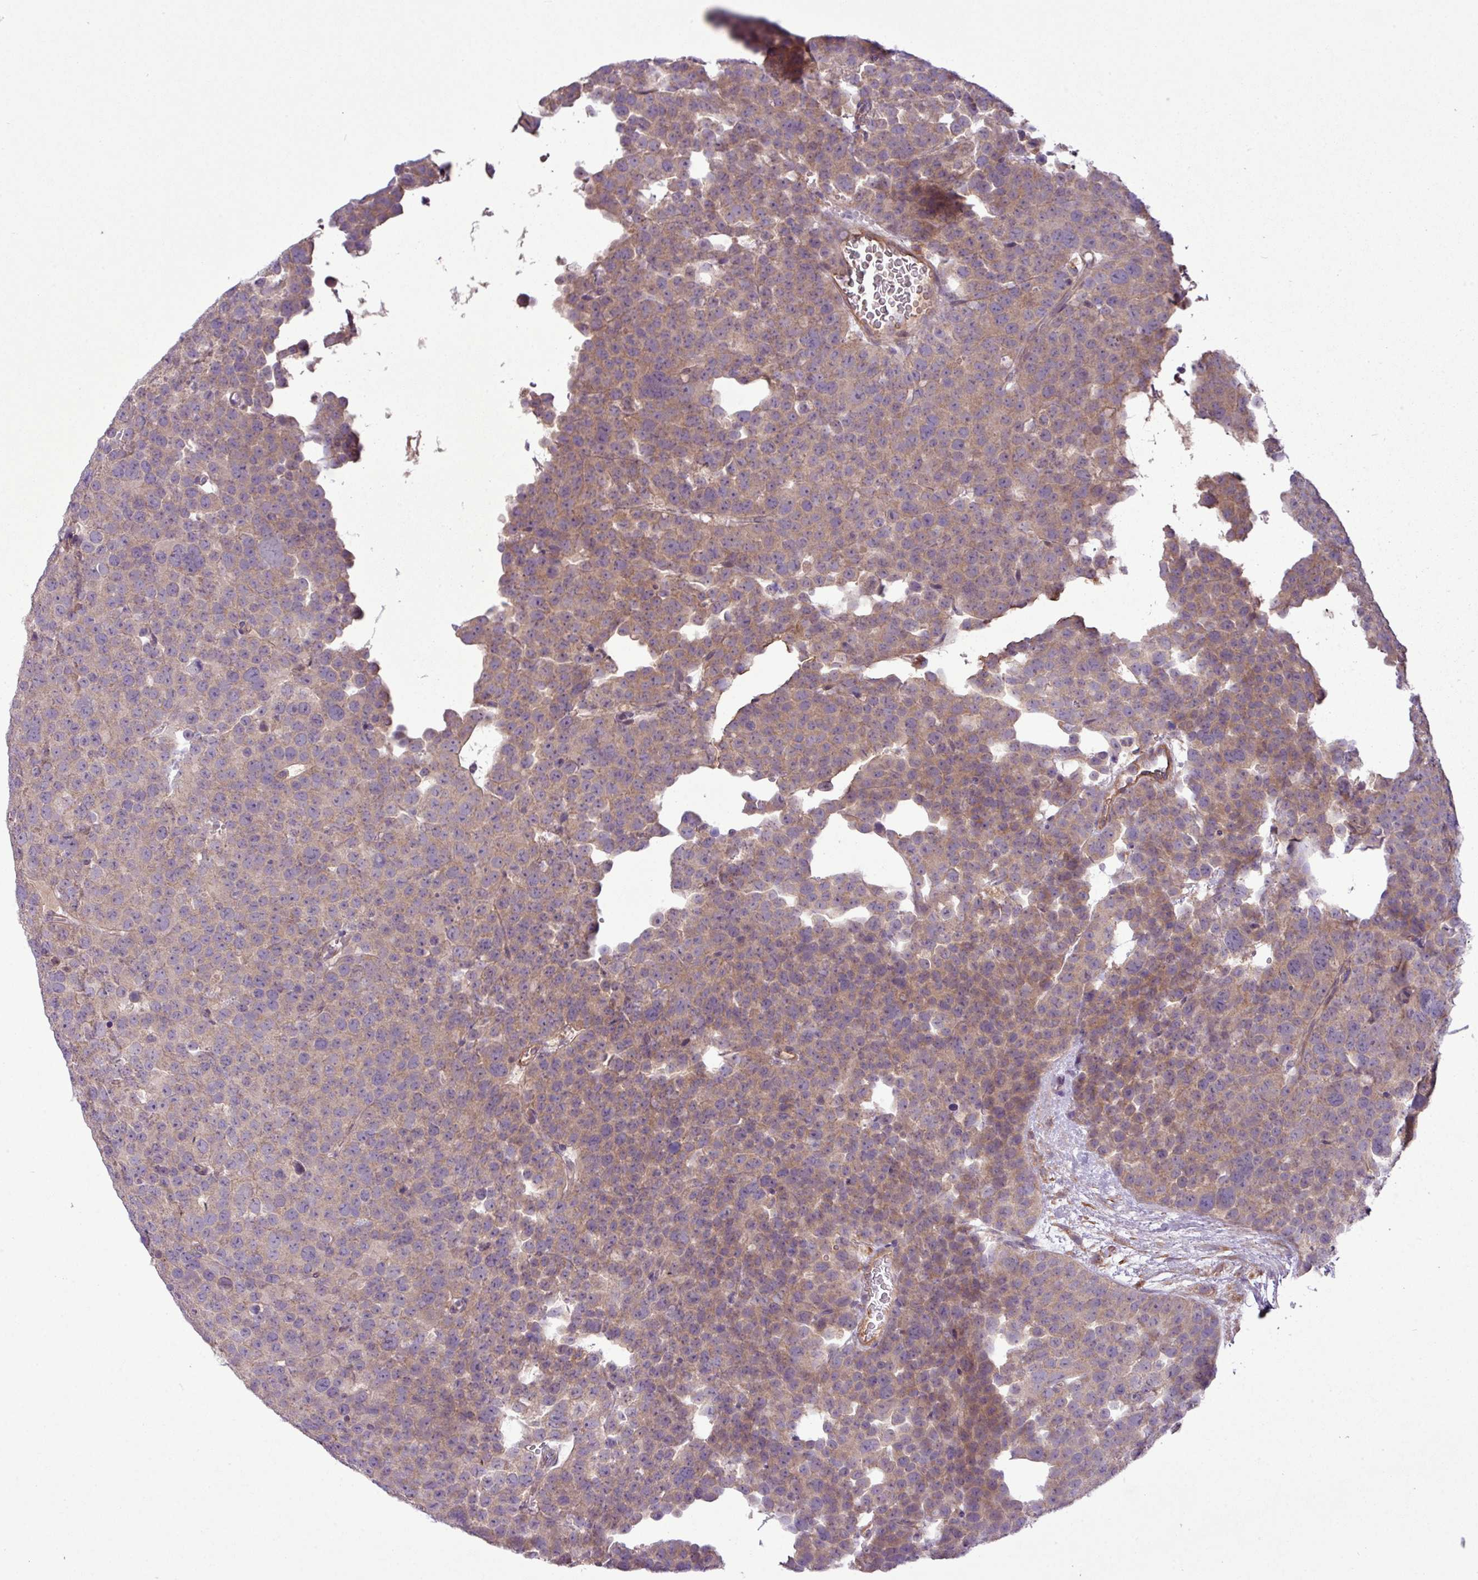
{"staining": {"intensity": "weak", "quantity": "25%-75%", "location": "cytoplasmic/membranous"}, "tissue": "testis cancer", "cell_type": "Tumor cells", "image_type": "cancer", "snomed": [{"axis": "morphology", "description": "Seminoma, NOS"}, {"axis": "topography", "description": "Testis"}], "caption": "Tumor cells reveal low levels of weak cytoplasmic/membranous staining in about 25%-75% of cells in testis cancer.", "gene": "XIAP", "patient": {"sex": "male", "age": 71}}